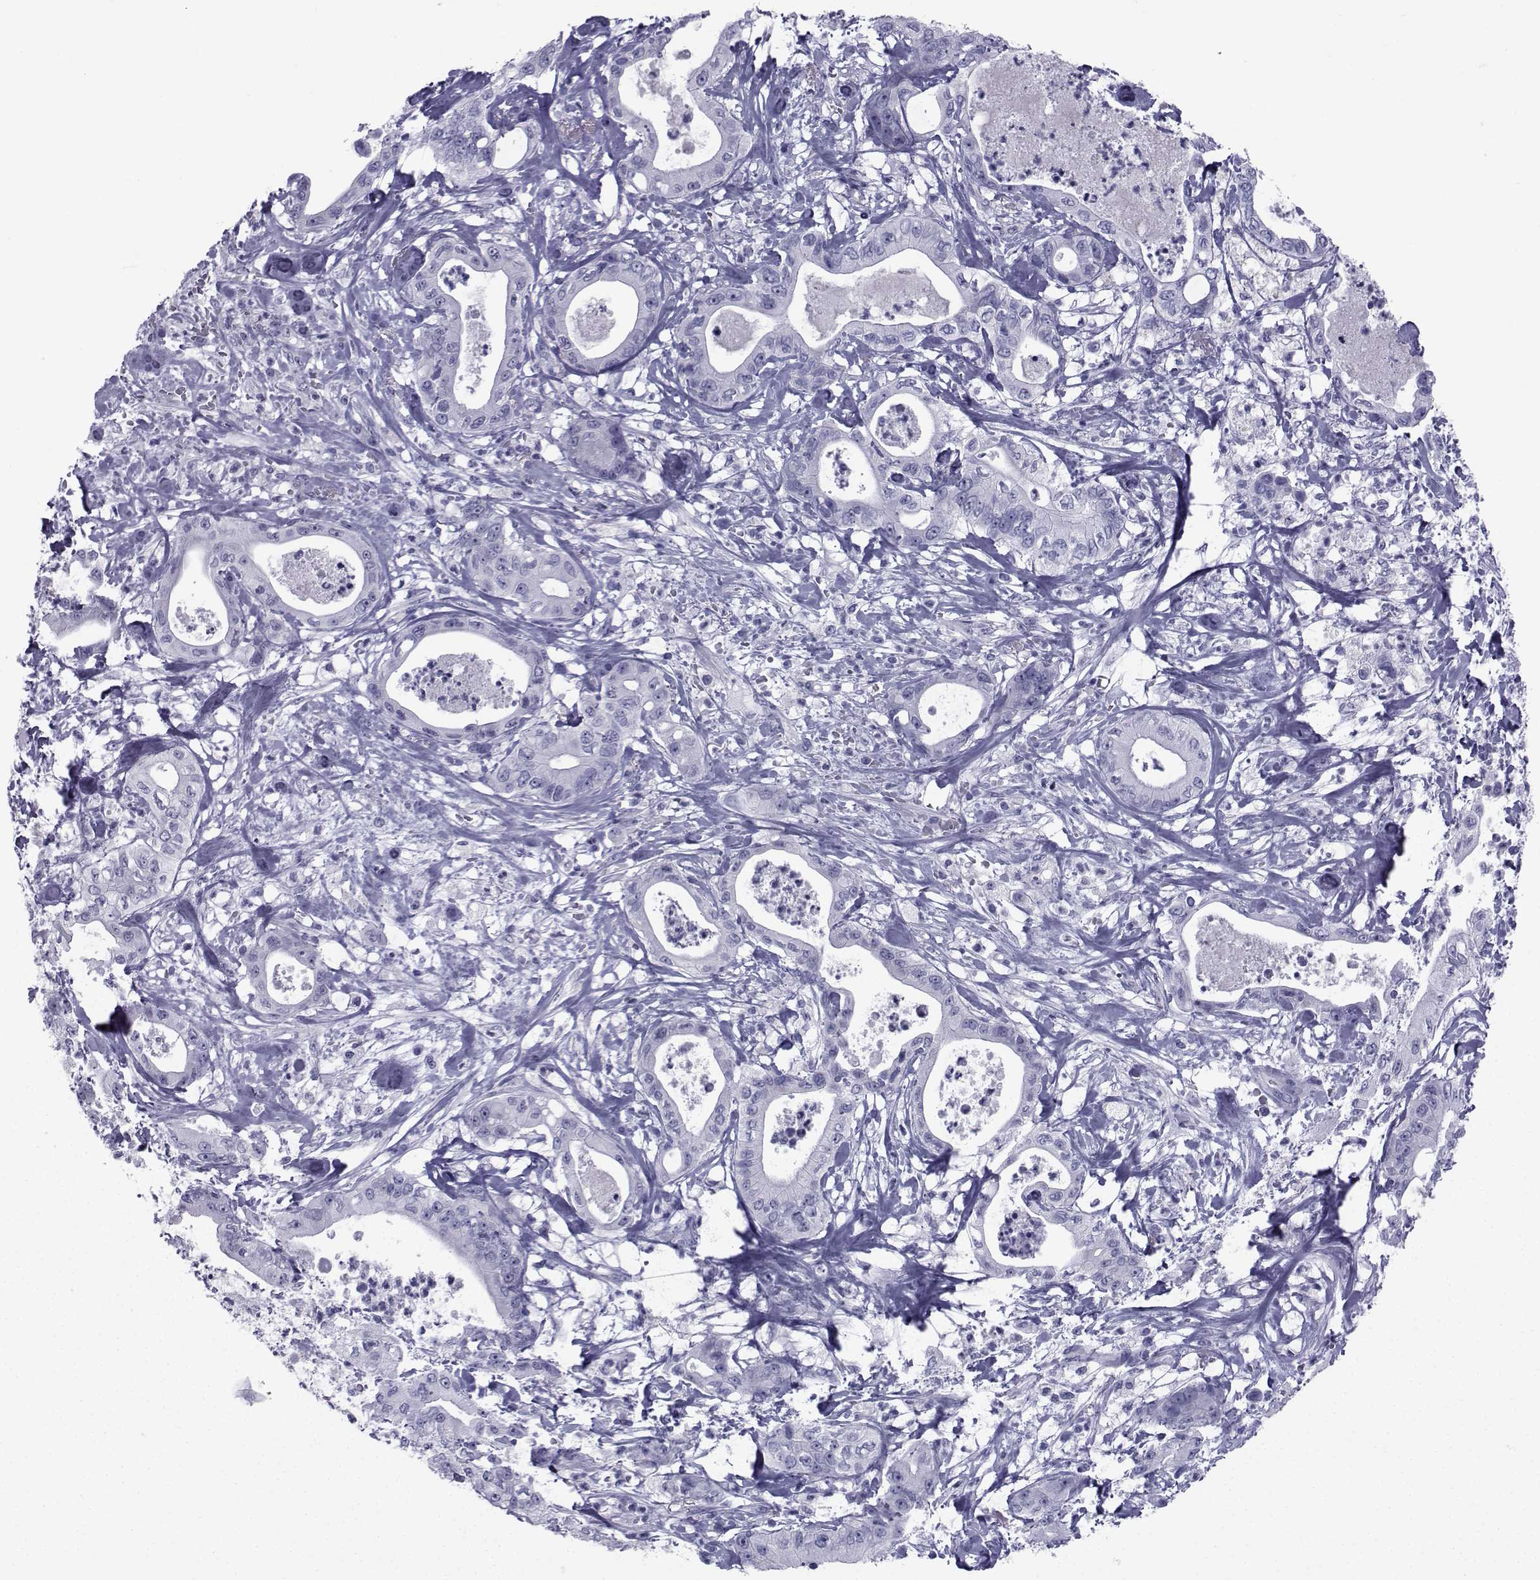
{"staining": {"intensity": "negative", "quantity": "none", "location": "none"}, "tissue": "pancreatic cancer", "cell_type": "Tumor cells", "image_type": "cancer", "snomed": [{"axis": "morphology", "description": "Adenocarcinoma, NOS"}, {"axis": "topography", "description": "Pancreas"}], "caption": "Immunohistochemistry image of neoplastic tissue: adenocarcinoma (pancreatic) stained with DAB (3,3'-diaminobenzidine) shows no significant protein expression in tumor cells.", "gene": "SPANXD", "patient": {"sex": "male", "age": 71}}